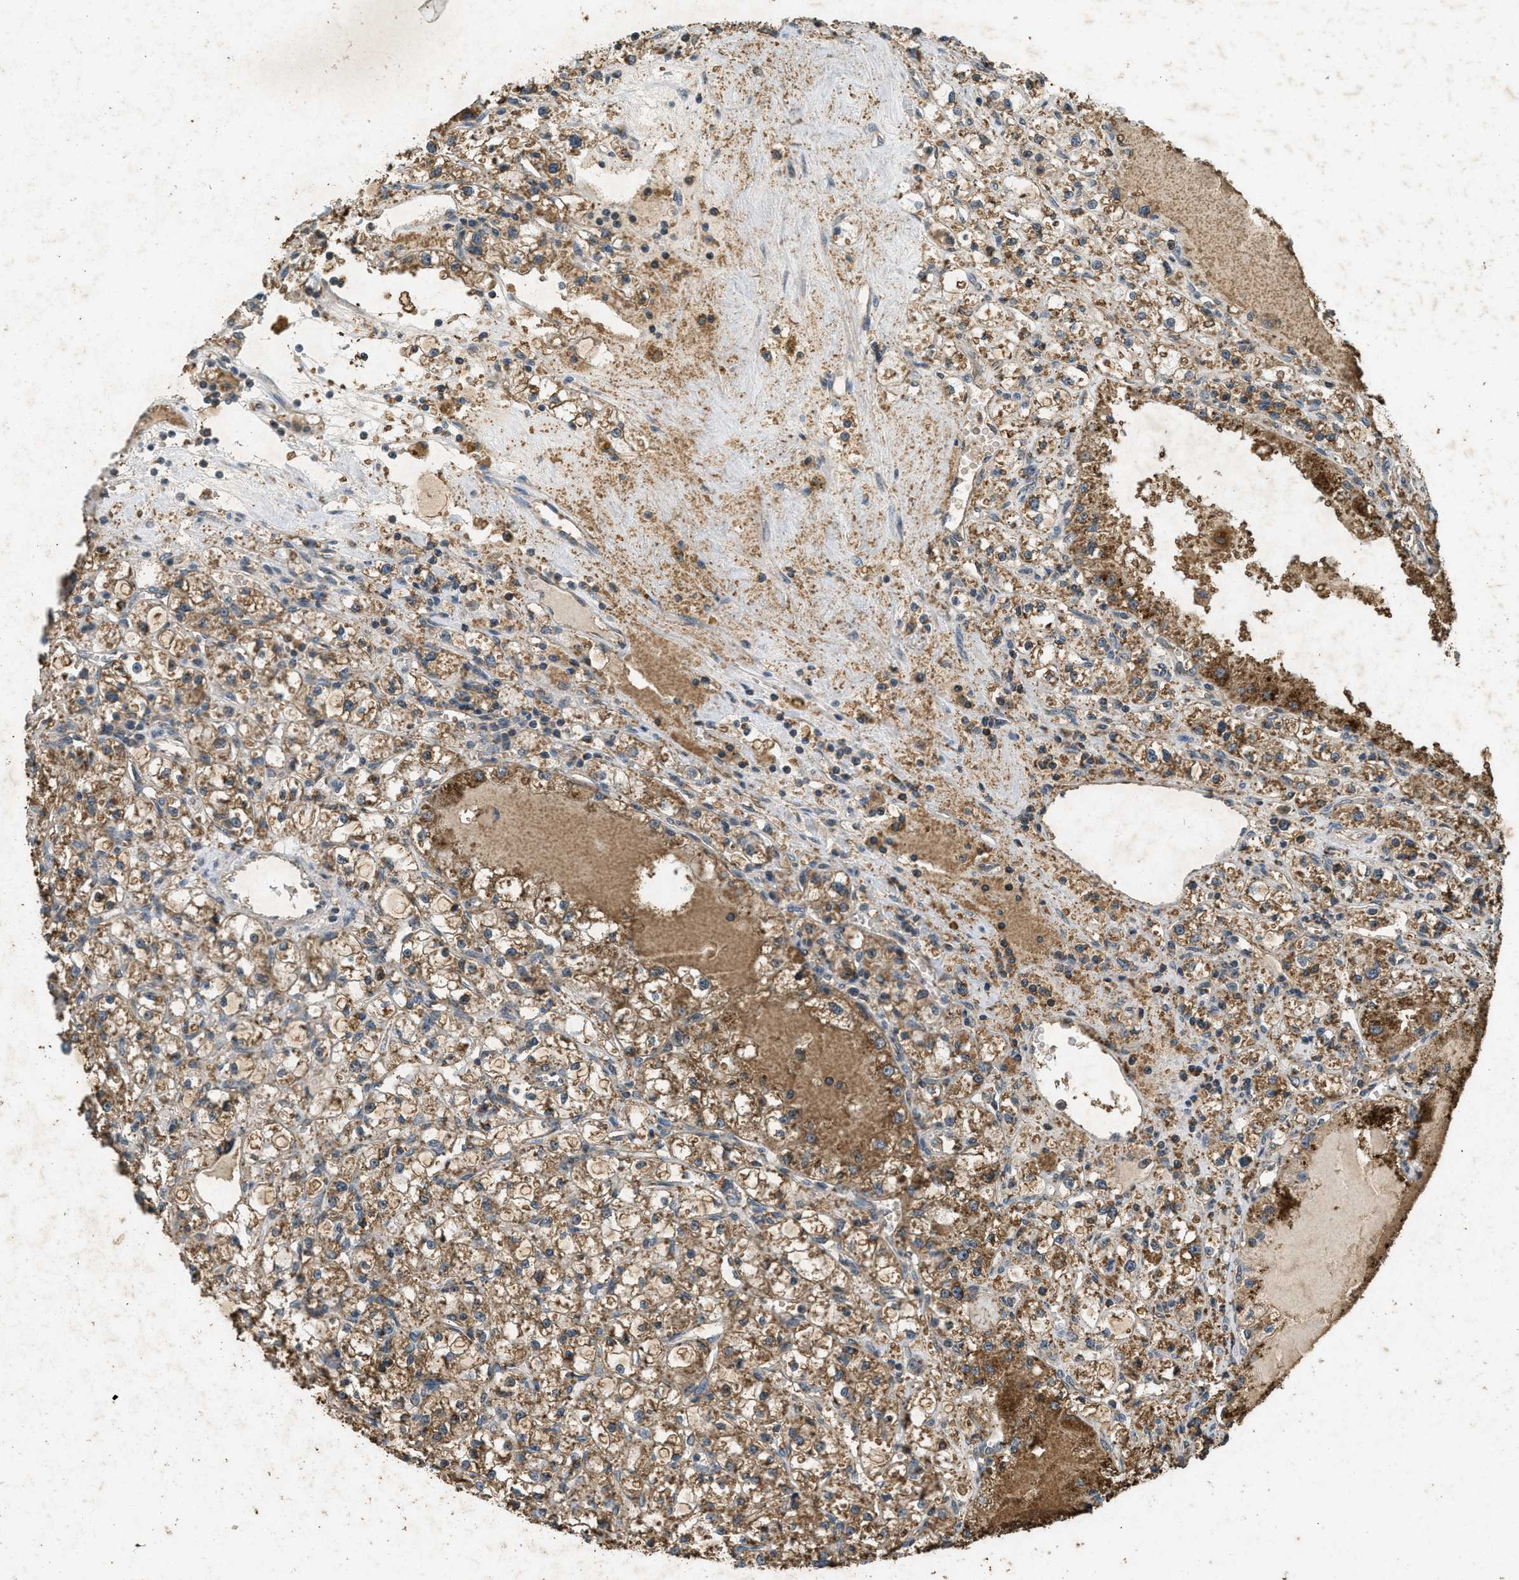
{"staining": {"intensity": "moderate", "quantity": ">75%", "location": "cytoplasmic/membranous"}, "tissue": "renal cancer", "cell_type": "Tumor cells", "image_type": "cancer", "snomed": [{"axis": "morphology", "description": "Adenocarcinoma, NOS"}, {"axis": "topography", "description": "Kidney"}], "caption": "This micrograph demonstrates renal cancer stained with immunohistochemistry (IHC) to label a protein in brown. The cytoplasmic/membranous of tumor cells show moderate positivity for the protein. Nuclei are counter-stained blue.", "gene": "PPP1R15A", "patient": {"sex": "male", "age": 56}}